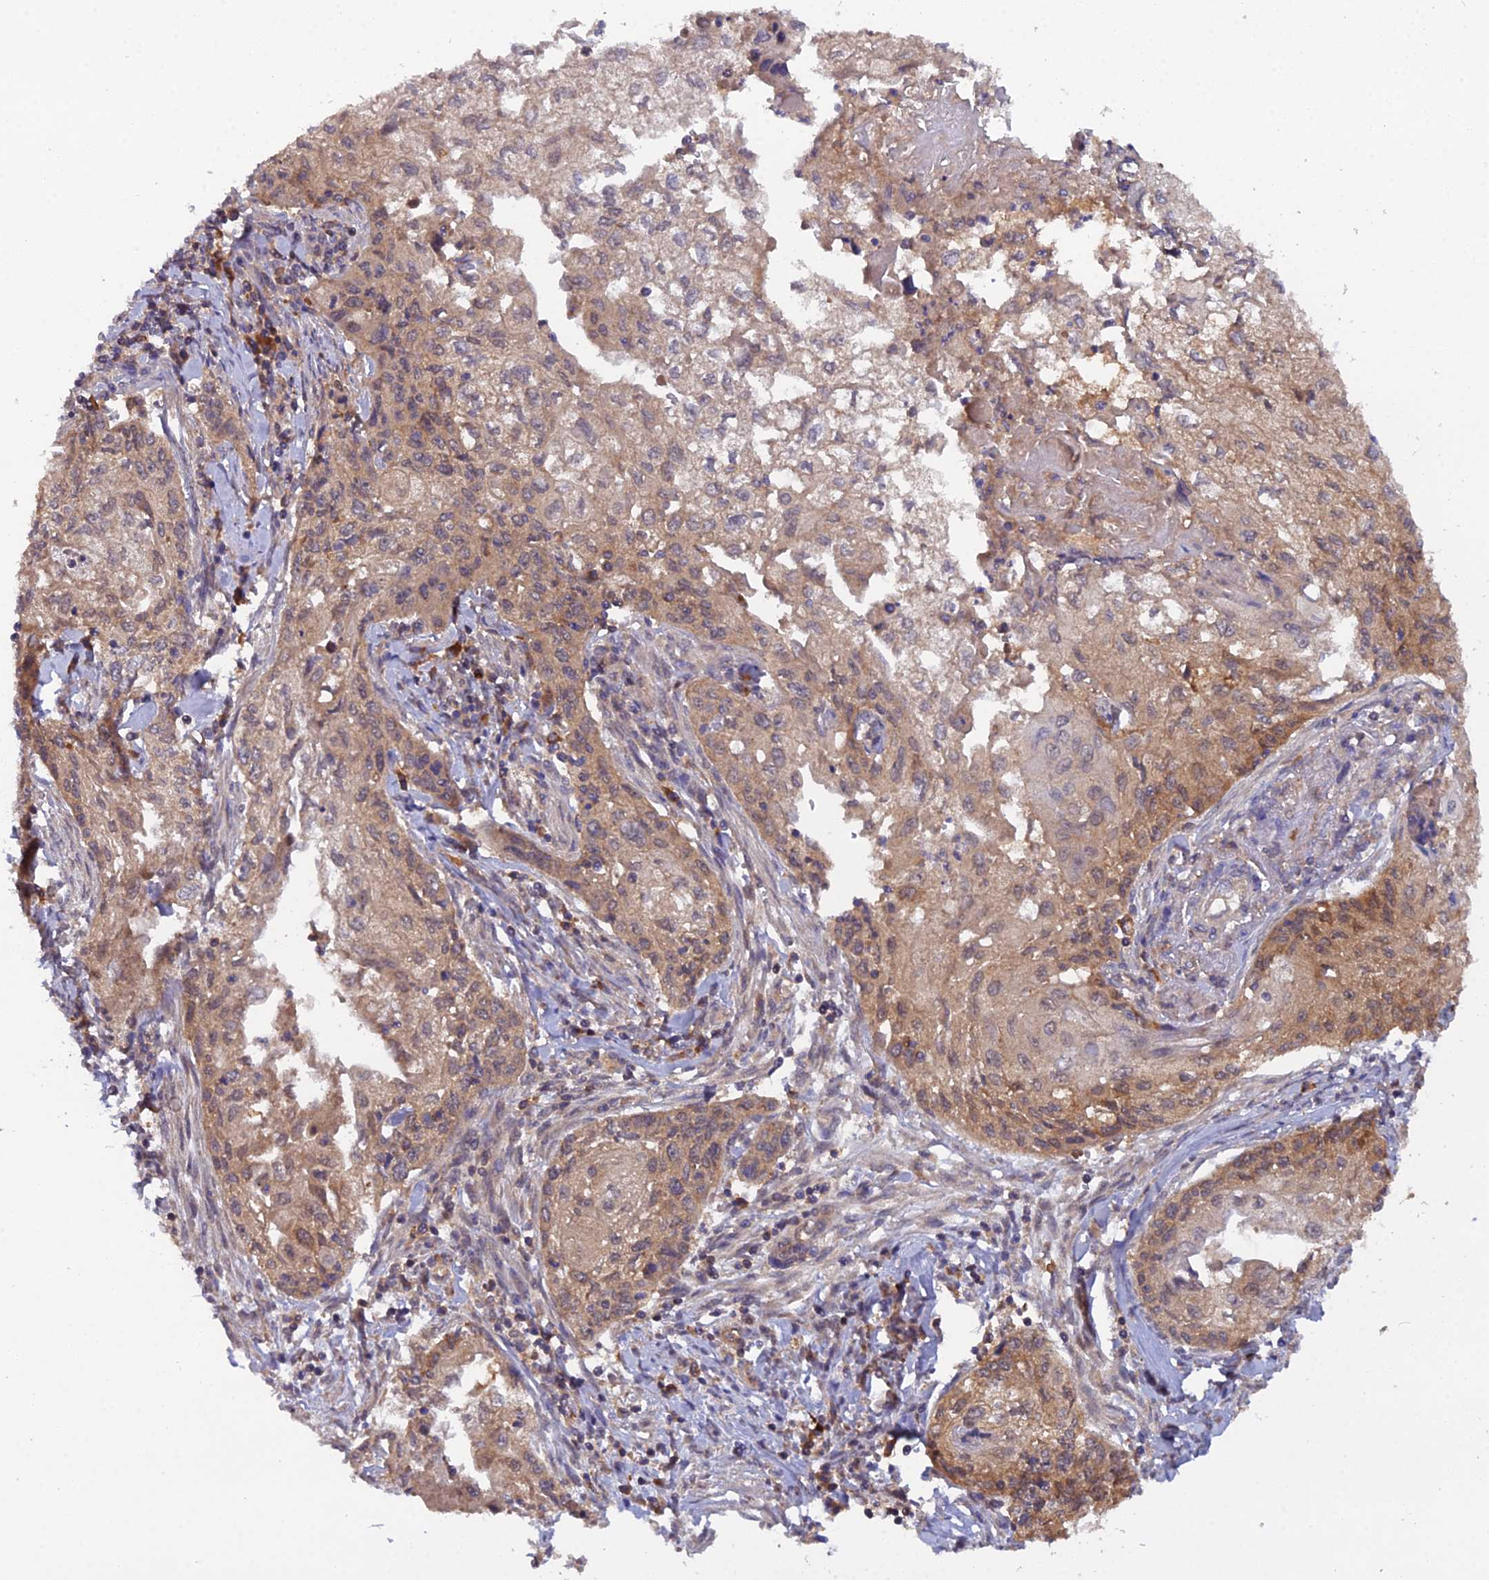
{"staining": {"intensity": "moderate", "quantity": ">75%", "location": "cytoplasmic/membranous"}, "tissue": "cervical cancer", "cell_type": "Tumor cells", "image_type": "cancer", "snomed": [{"axis": "morphology", "description": "Squamous cell carcinoma, NOS"}, {"axis": "topography", "description": "Cervix"}], "caption": "This micrograph reveals cervical cancer (squamous cell carcinoma) stained with immunohistochemistry to label a protein in brown. The cytoplasmic/membranous of tumor cells show moderate positivity for the protein. Nuclei are counter-stained blue.", "gene": "TMEM258", "patient": {"sex": "female", "age": 67}}